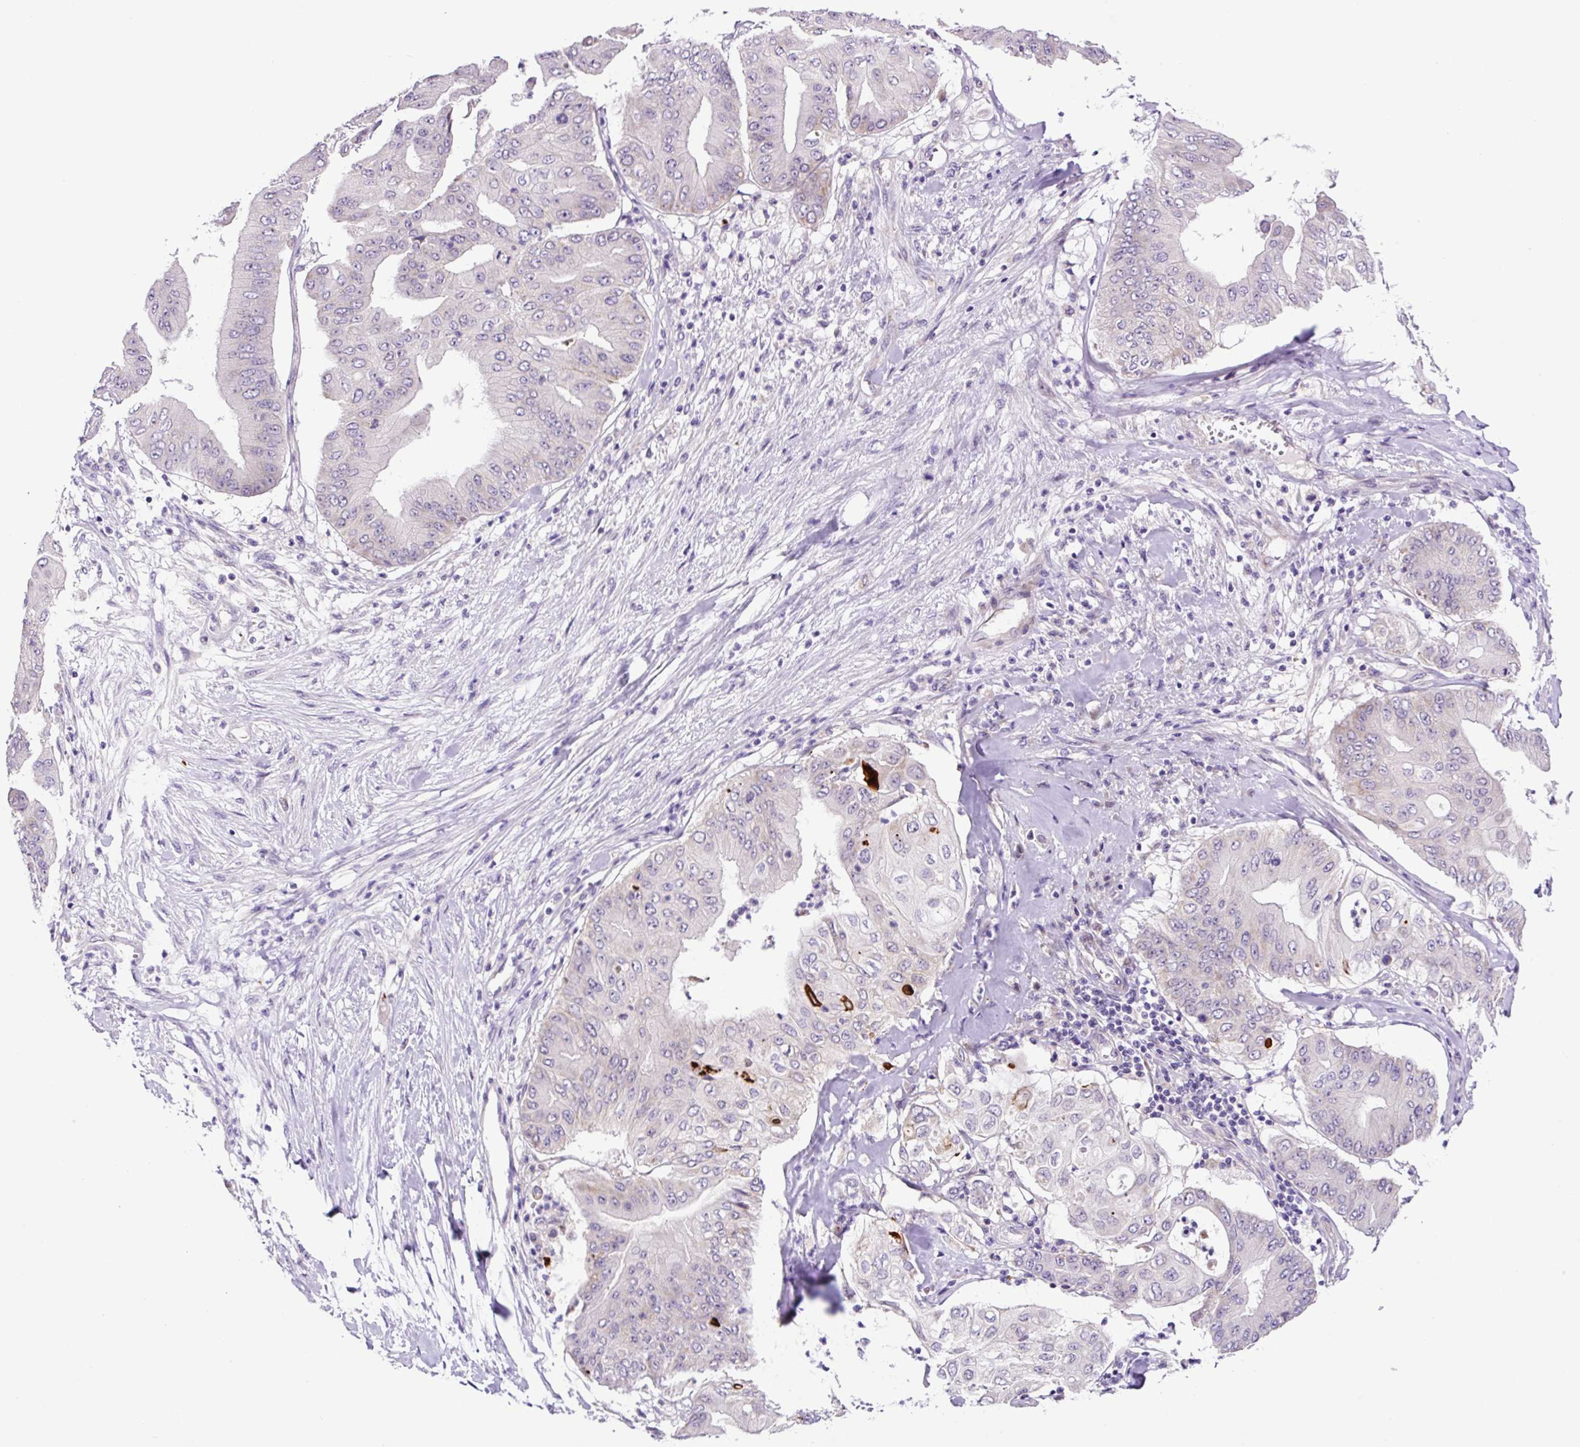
{"staining": {"intensity": "strong", "quantity": "<25%", "location": "cytoplasmic/membranous"}, "tissue": "pancreatic cancer", "cell_type": "Tumor cells", "image_type": "cancer", "snomed": [{"axis": "morphology", "description": "Adenocarcinoma, NOS"}, {"axis": "topography", "description": "Pancreas"}], "caption": "This micrograph exhibits adenocarcinoma (pancreatic) stained with IHC to label a protein in brown. The cytoplasmic/membranous of tumor cells show strong positivity for the protein. Nuclei are counter-stained blue.", "gene": "OGDHL", "patient": {"sex": "female", "age": 77}}